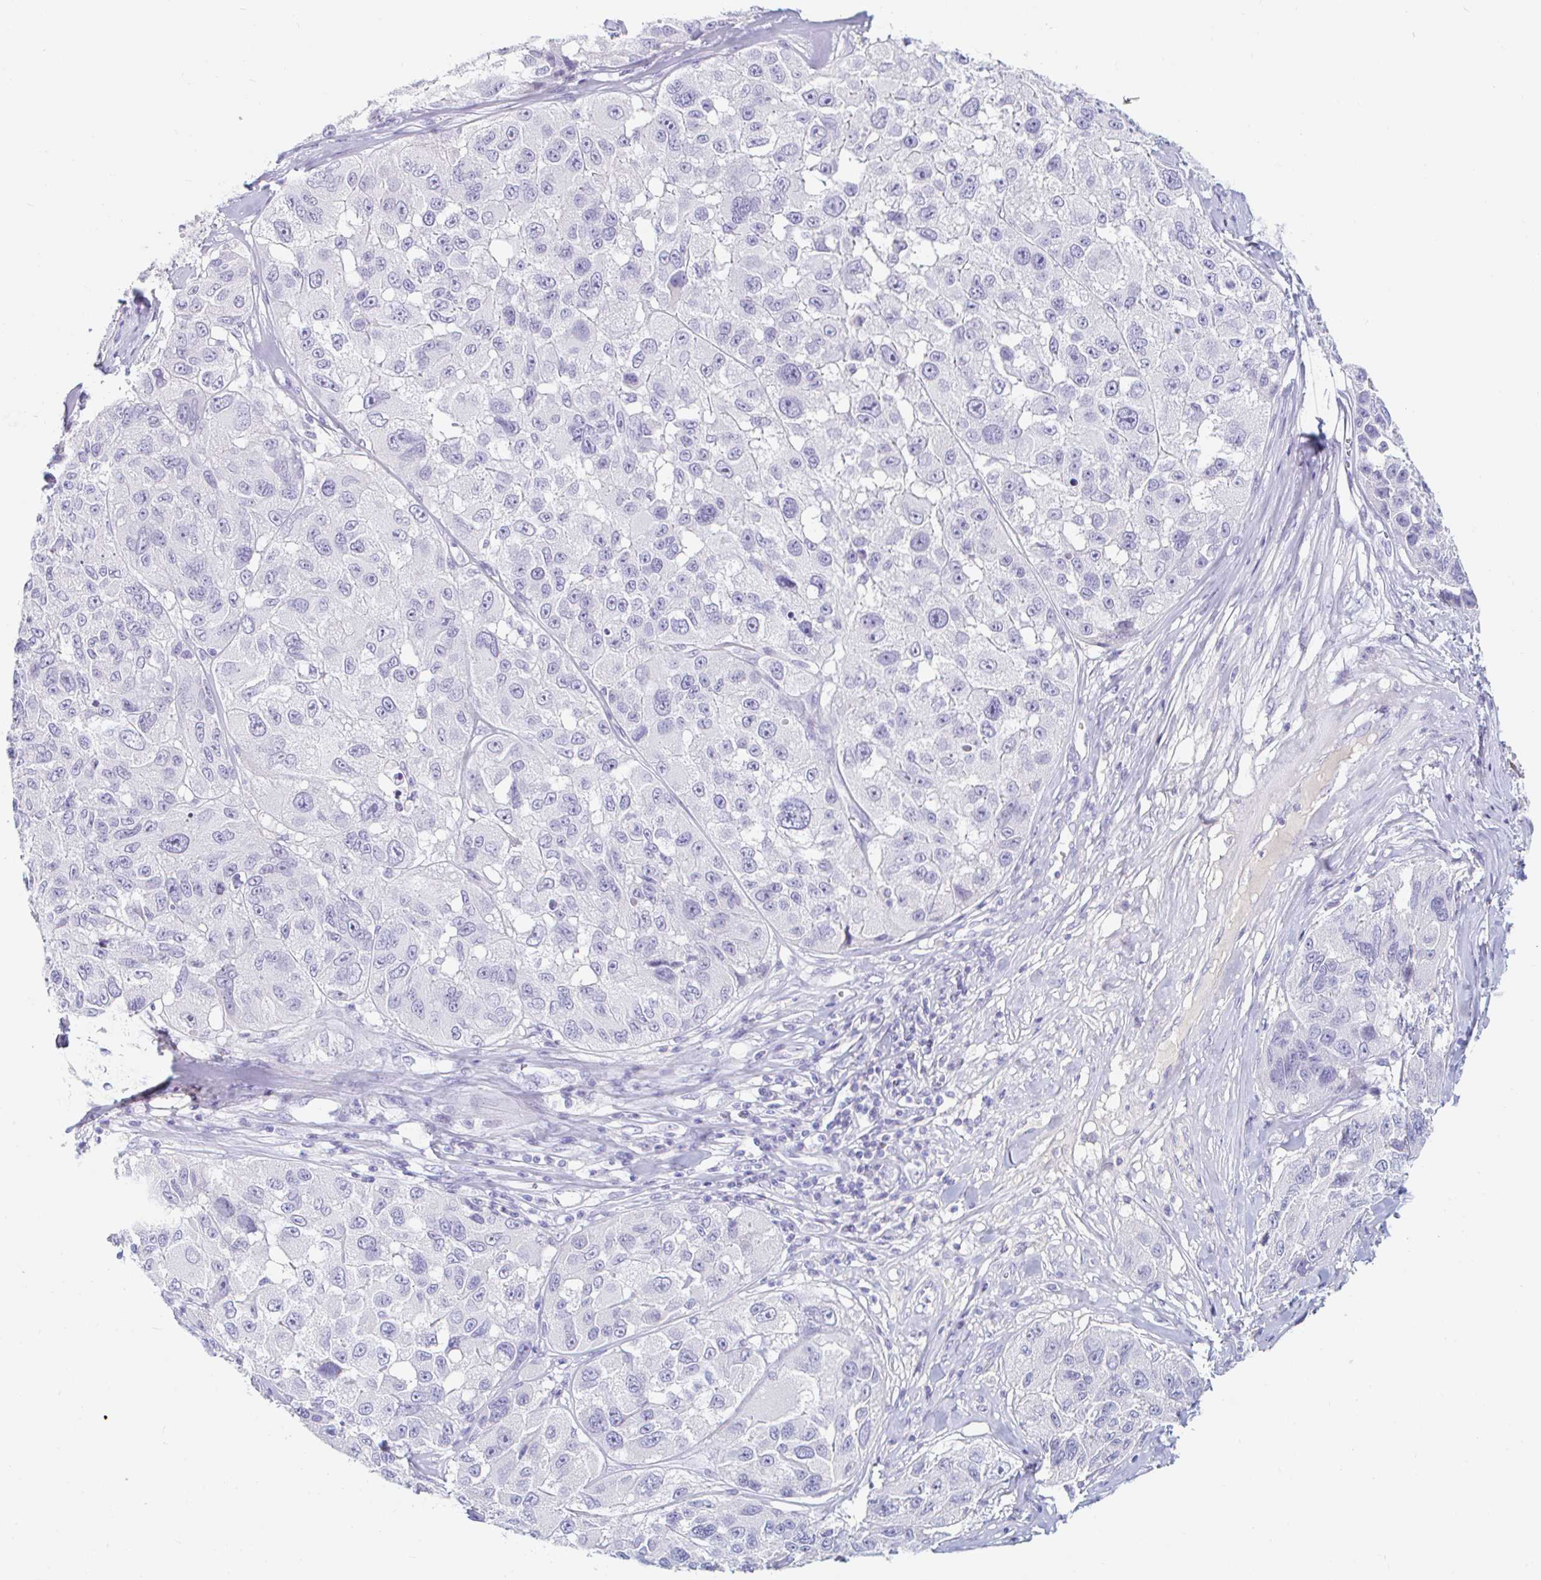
{"staining": {"intensity": "negative", "quantity": "none", "location": "none"}, "tissue": "melanoma", "cell_type": "Tumor cells", "image_type": "cancer", "snomed": [{"axis": "morphology", "description": "Malignant melanoma, NOS"}, {"axis": "topography", "description": "Skin"}], "caption": "An IHC image of malignant melanoma is shown. There is no staining in tumor cells of malignant melanoma. (Immunohistochemistry (ihc), brightfield microscopy, high magnification).", "gene": "TEX44", "patient": {"sex": "female", "age": 66}}